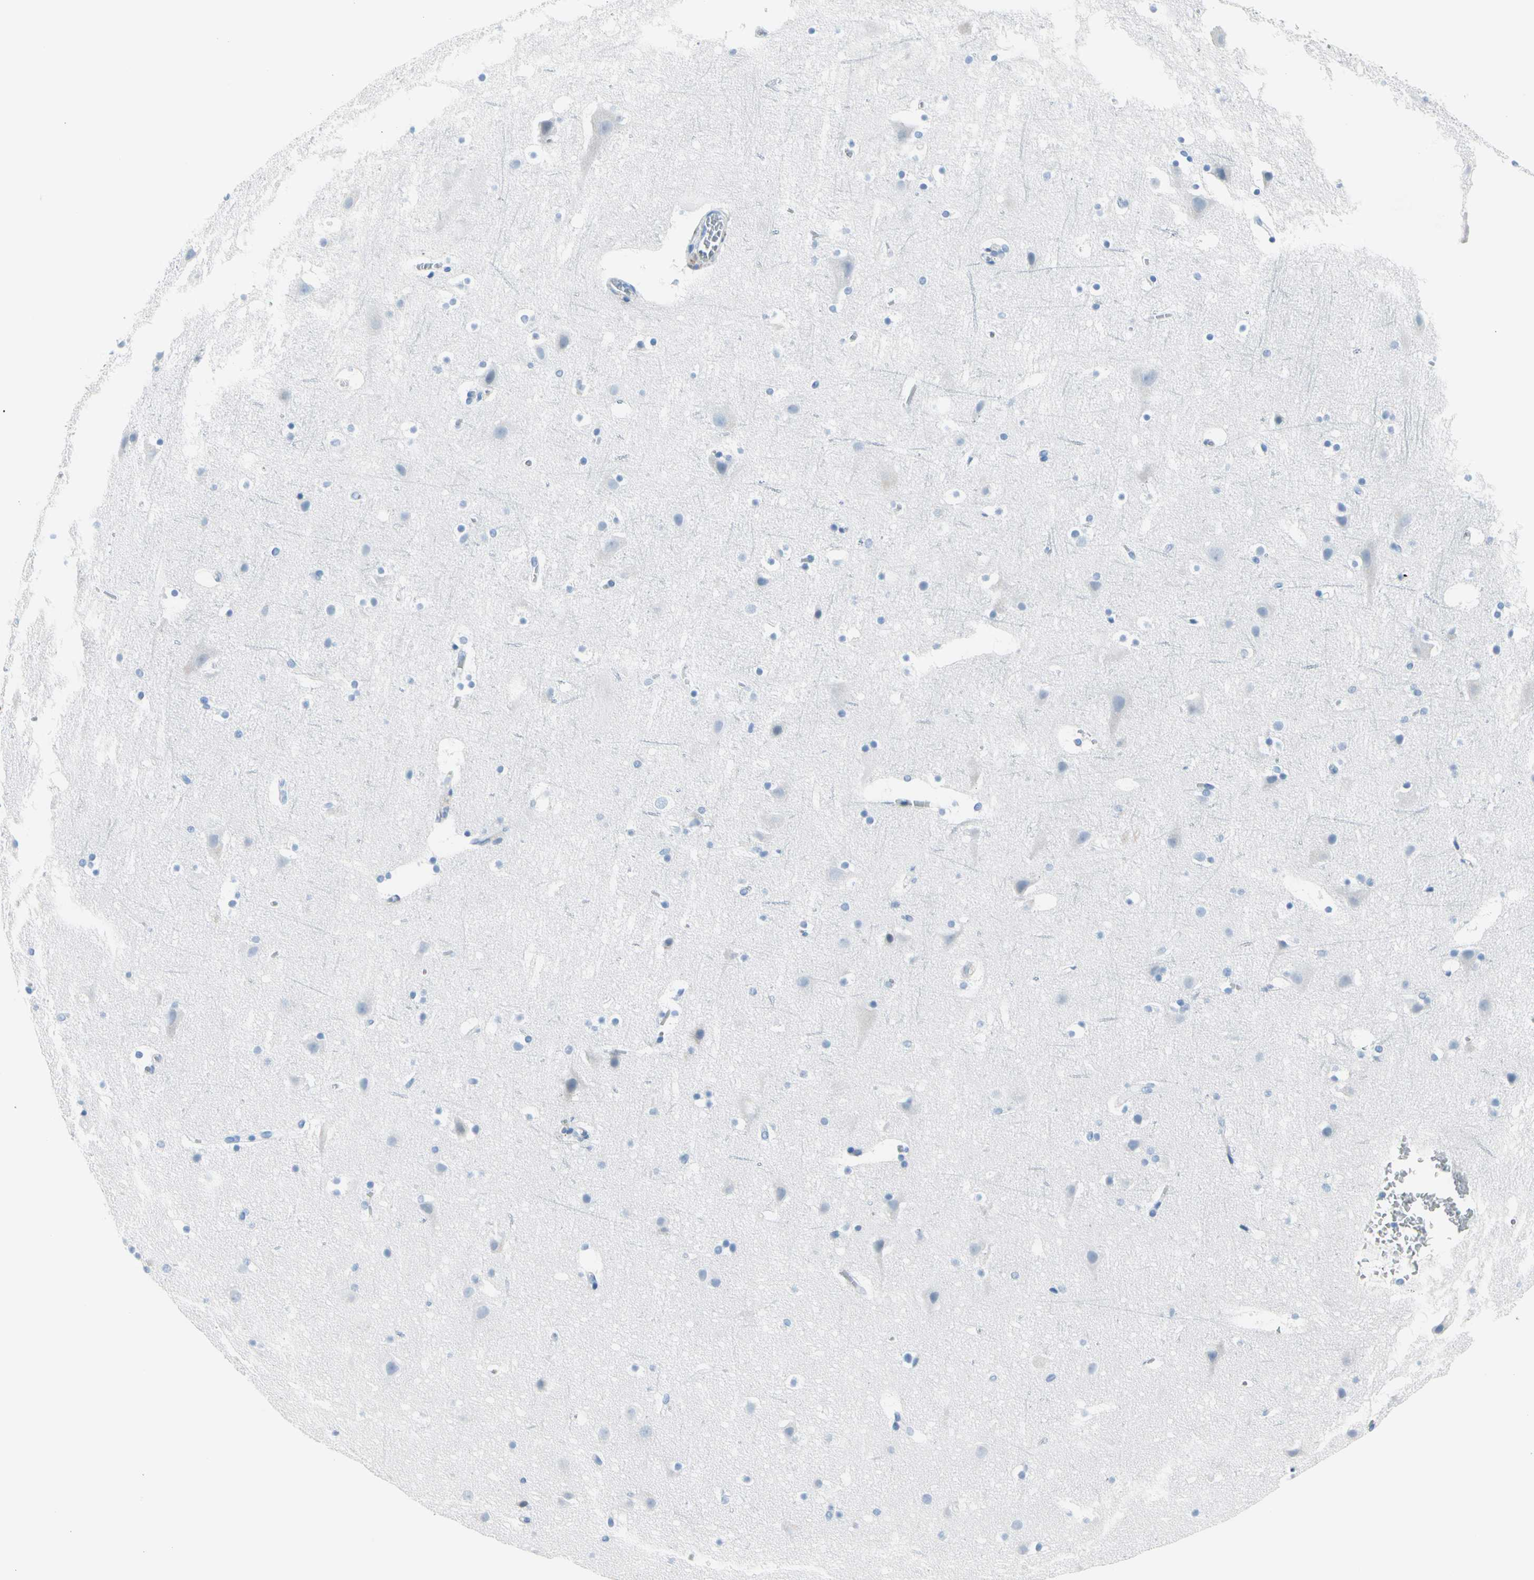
{"staining": {"intensity": "negative", "quantity": "none", "location": "none"}, "tissue": "cerebral cortex", "cell_type": "Endothelial cells", "image_type": "normal", "snomed": [{"axis": "morphology", "description": "Normal tissue, NOS"}, {"axis": "topography", "description": "Cerebral cortex"}], "caption": "DAB immunohistochemical staining of normal cerebral cortex displays no significant expression in endothelial cells.", "gene": "TPO", "patient": {"sex": "male", "age": 45}}